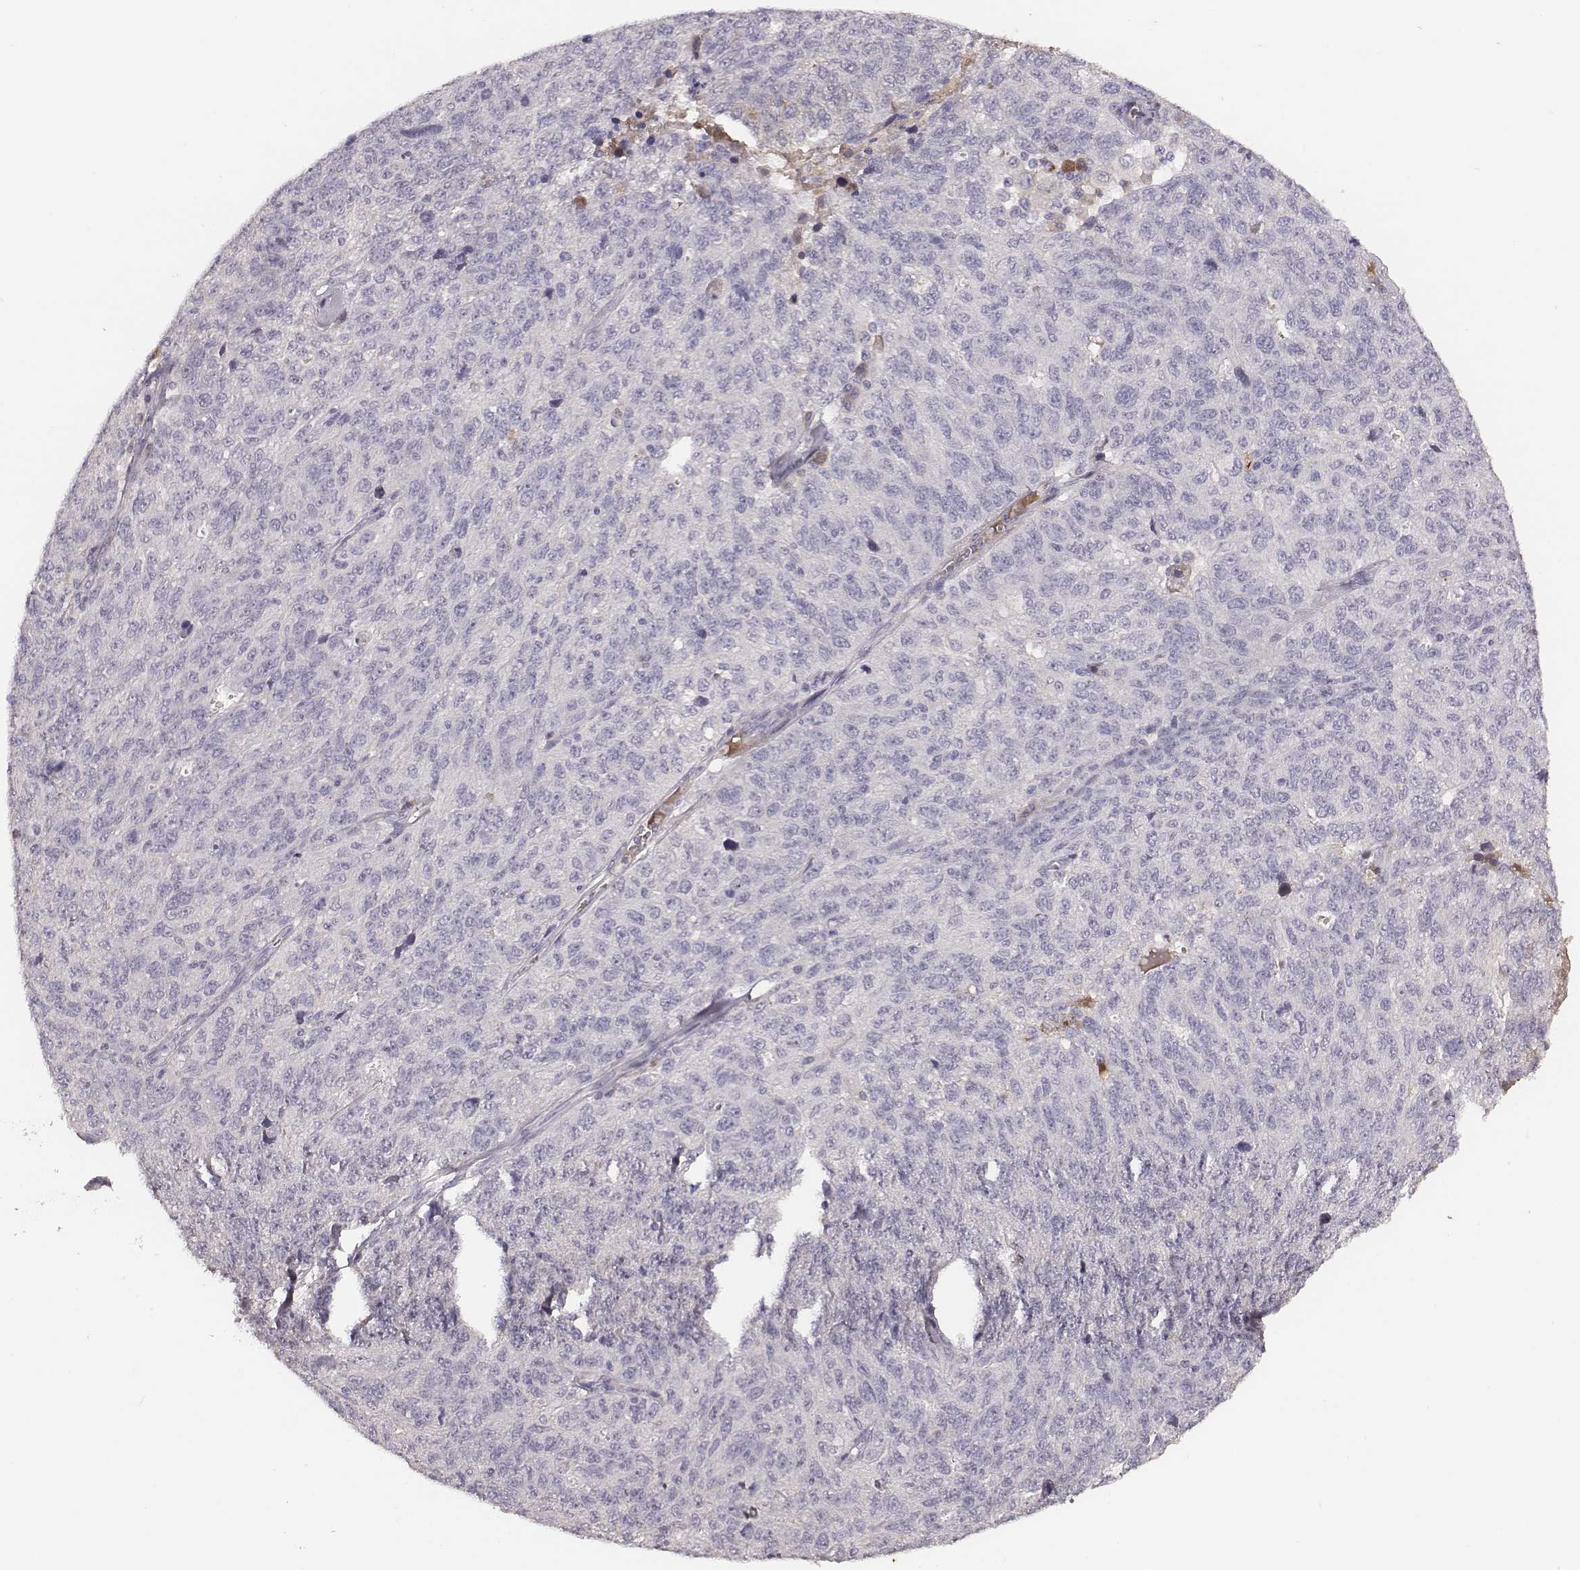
{"staining": {"intensity": "negative", "quantity": "none", "location": "none"}, "tissue": "ovarian cancer", "cell_type": "Tumor cells", "image_type": "cancer", "snomed": [{"axis": "morphology", "description": "Cystadenocarcinoma, serous, NOS"}, {"axis": "topography", "description": "Ovary"}], "caption": "Ovarian serous cystadenocarcinoma was stained to show a protein in brown. There is no significant positivity in tumor cells.", "gene": "SLC22A6", "patient": {"sex": "female", "age": 71}}